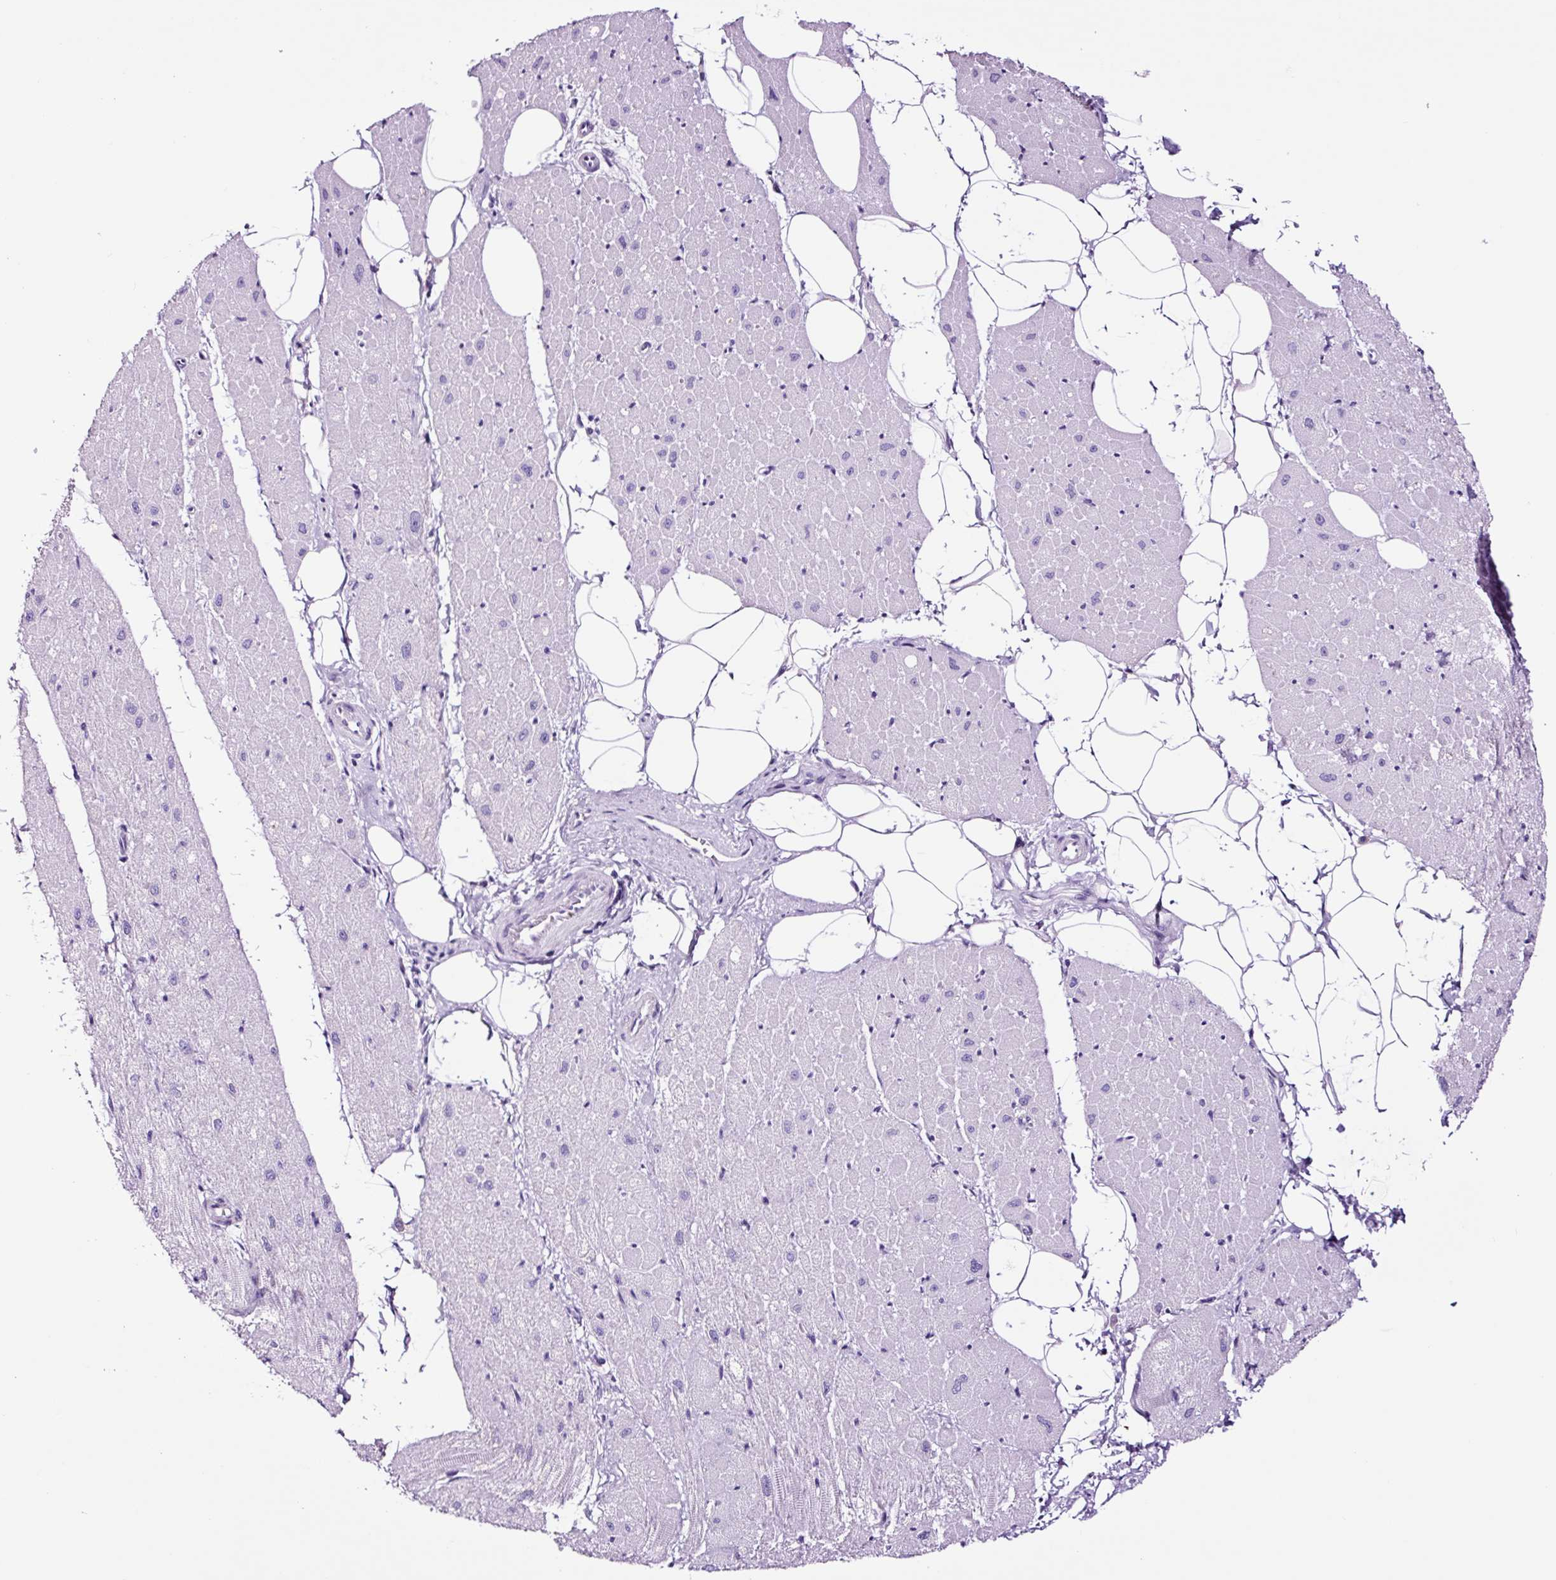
{"staining": {"intensity": "negative", "quantity": "none", "location": "none"}, "tissue": "heart muscle", "cell_type": "Cardiomyocytes", "image_type": "normal", "snomed": [{"axis": "morphology", "description": "Normal tissue, NOS"}, {"axis": "topography", "description": "Heart"}], "caption": "Image shows no protein positivity in cardiomyocytes of unremarkable heart muscle.", "gene": "FBXL7", "patient": {"sex": "male", "age": 62}}